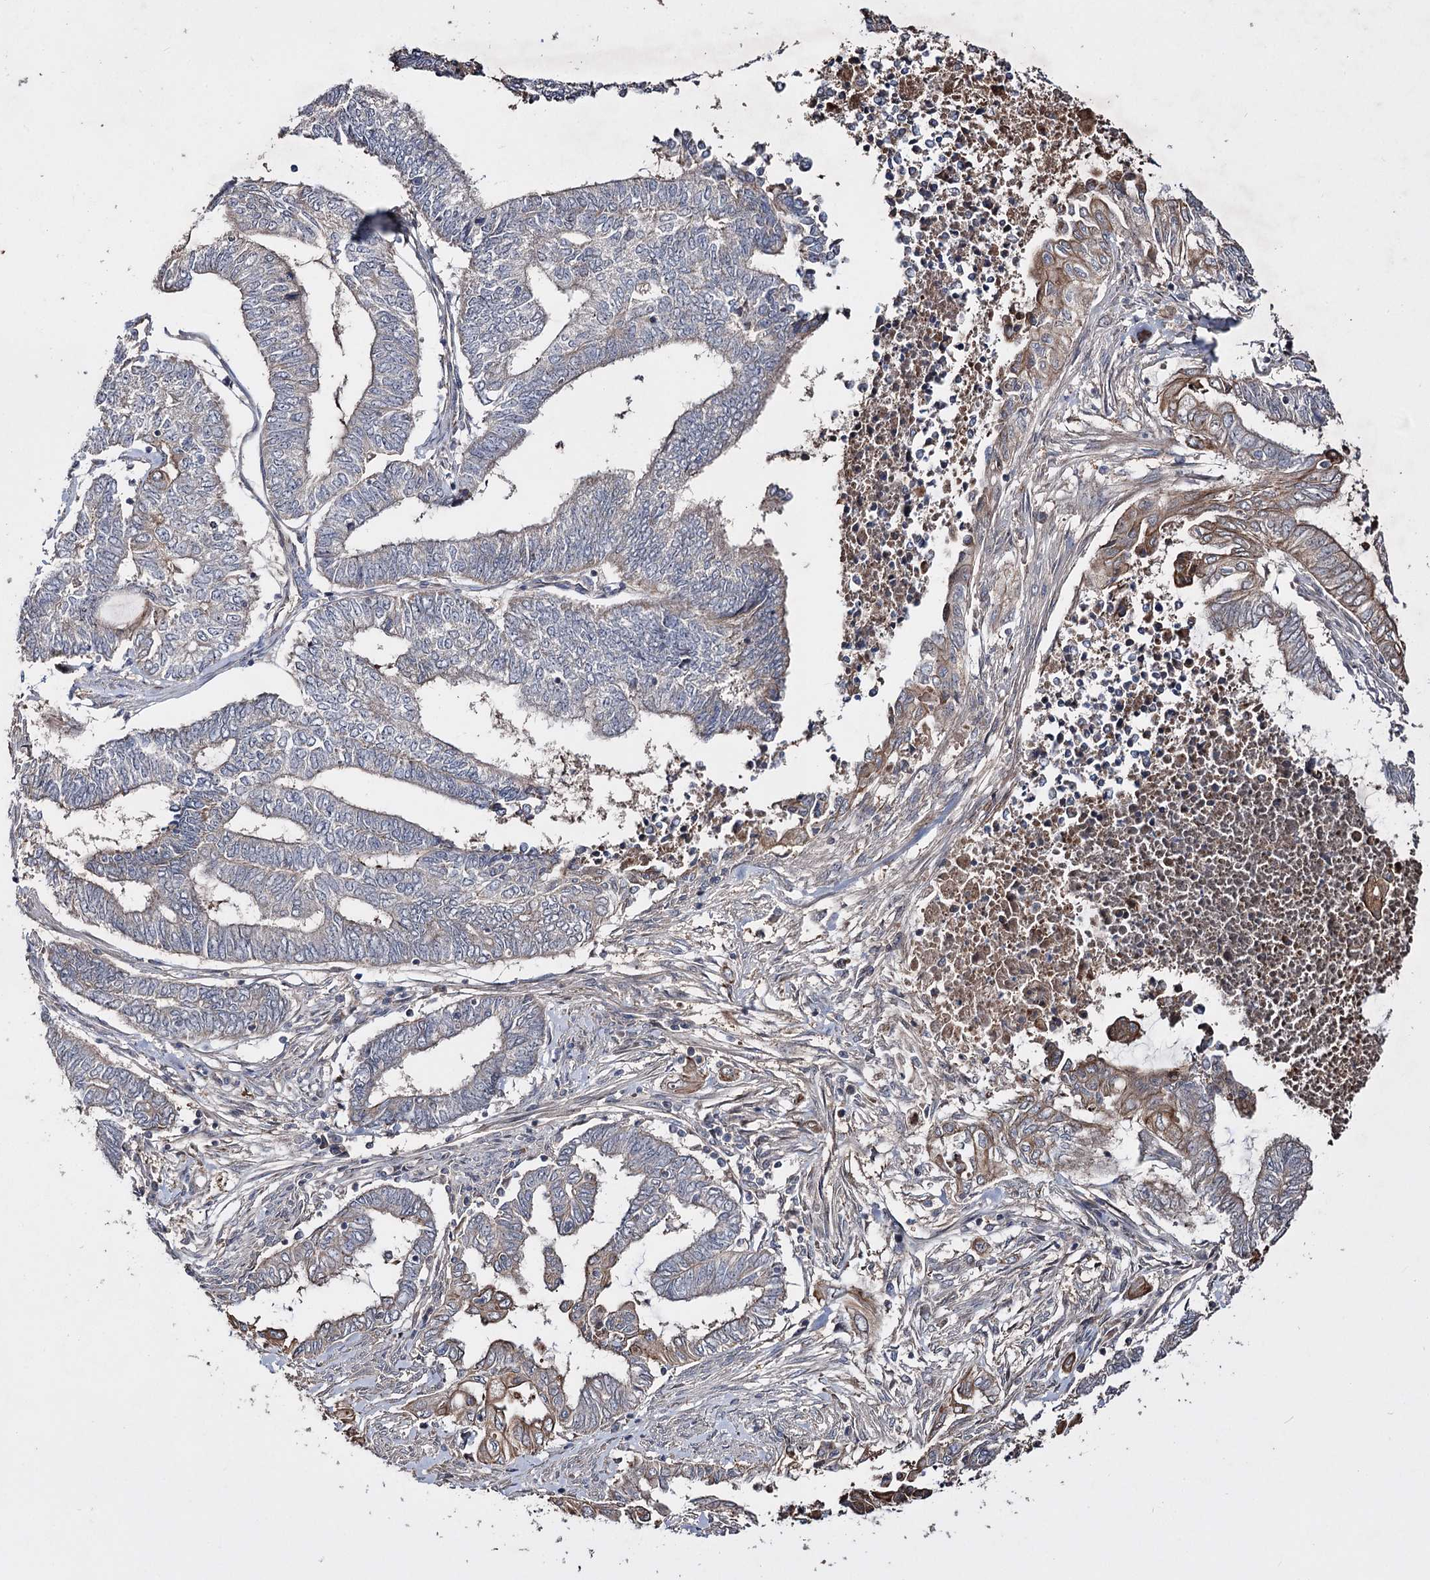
{"staining": {"intensity": "moderate", "quantity": "<25%", "location": "cytoplasmic/membranous"}, "tissue": "endometrial cancer", "cell_type": "Tumor cells", "image_type": "cancer", "snomed": [{"axis": "morphology", "description": "Adenocarcinoma, NOS"}, {"axis": "topography", "description": "Uterus"}, {"axis": "topography", "description": "Endometrium"}], "caption": "An IHC photomicrograph of neoplastic tissue is shown. Protein staining in brown highlights moderate cytoplasmic/membranous positivity in adenocarcinoma (endometrial) within tumor cells.", "gene": "CPNE8", "patient": {"sex": "female", "age": 70}}